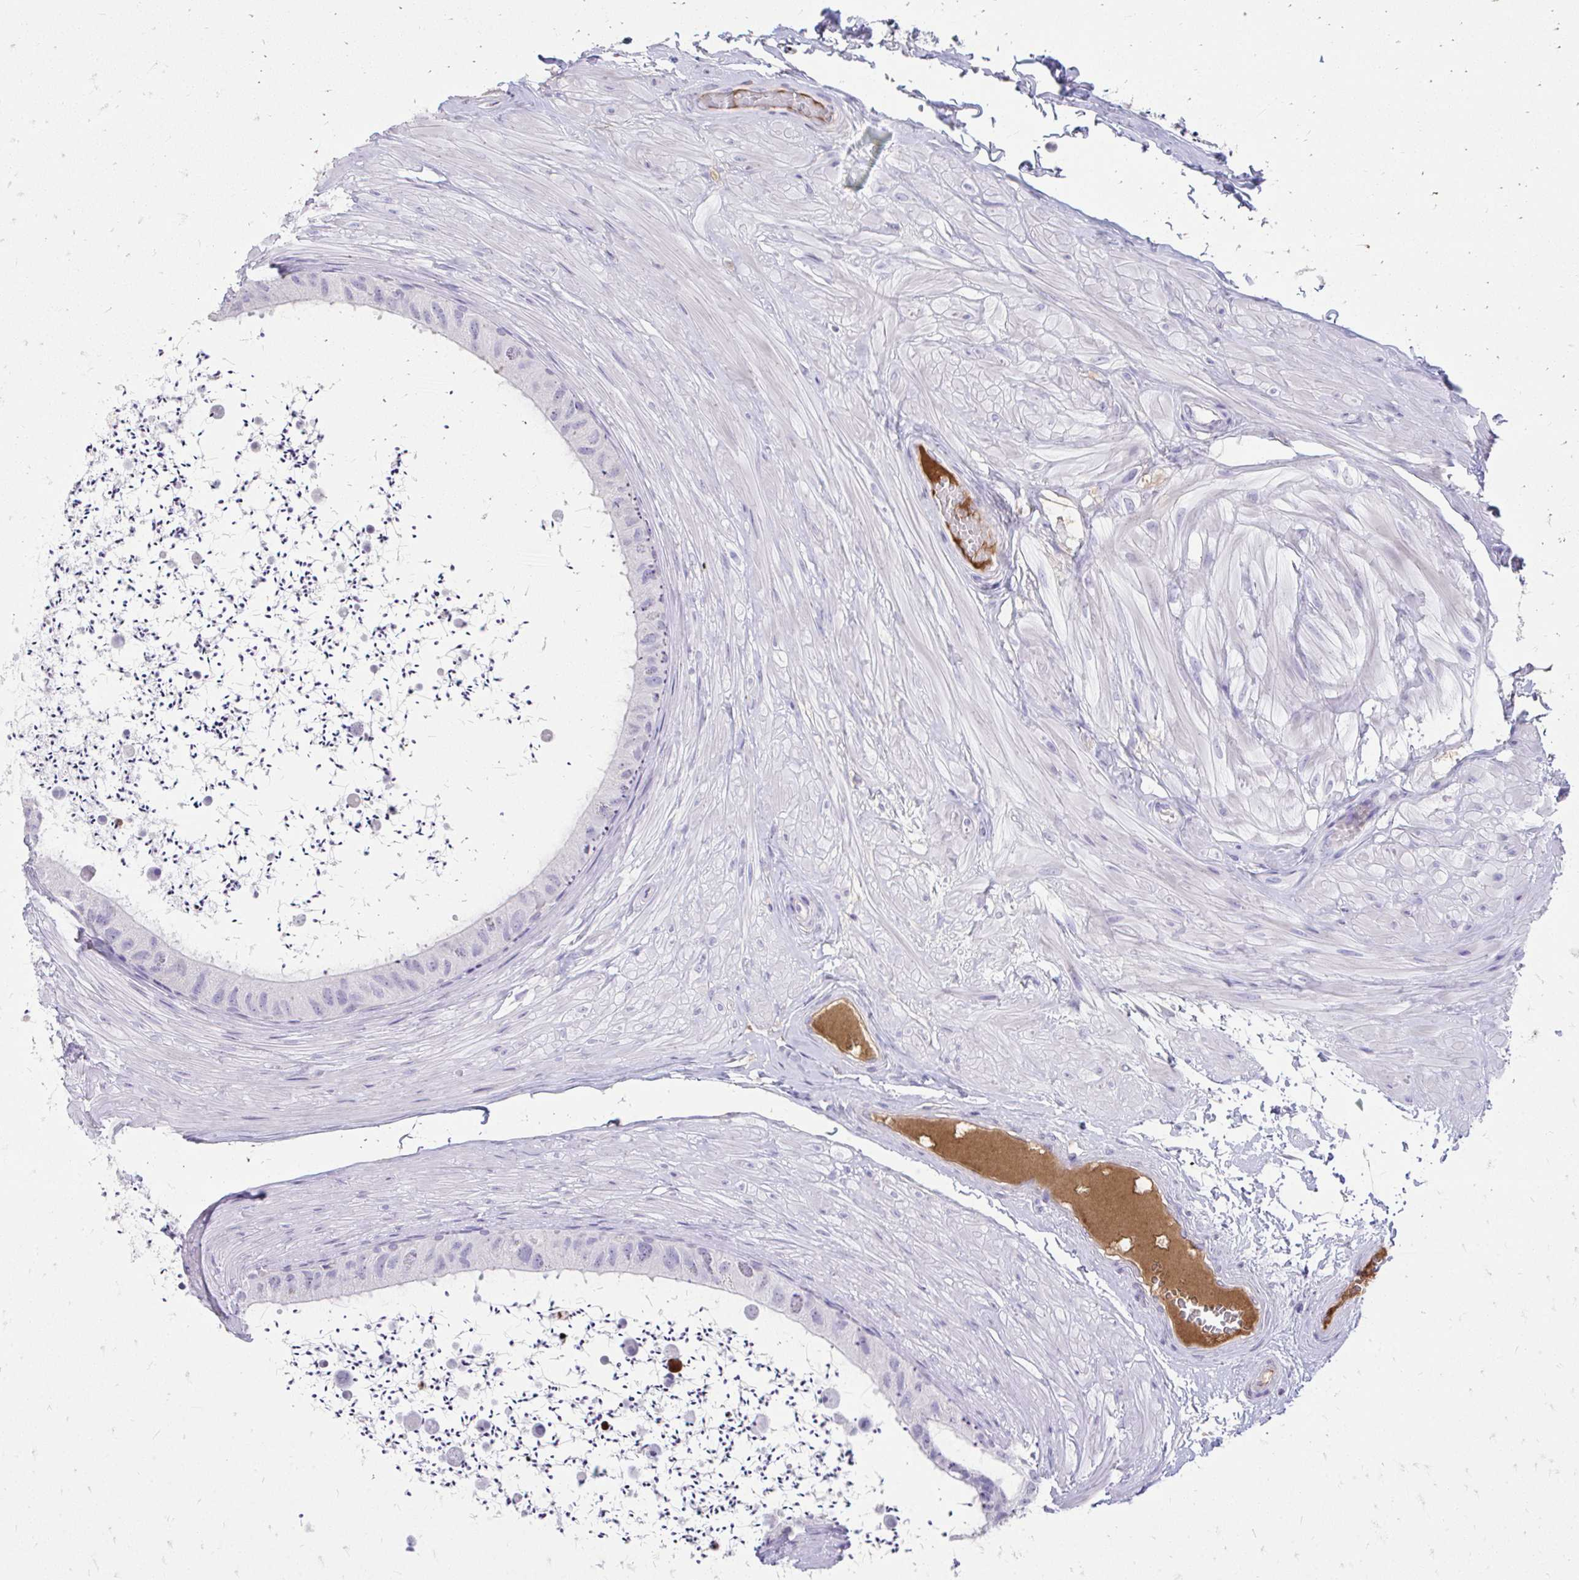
{"staining": {"intensity": "negative", "quantity": "none", "location": "none"}, "tissue": "epididymis", "cell_type": "Glandular cells", "image_type": "normal", "snomed": [{"axis": "morphology", "description": "Normal tissue, NOS"}, {"axis": "topography", "description": "Epididymis"}, {"axis": "topography", "description": "Peripheral nerve tissue"}], "caption": "The histopathology image reveals no staining of glandular cells in normal epididymis.", "gene": "CFH", "patient": {"sex": "male", "age": 32}}